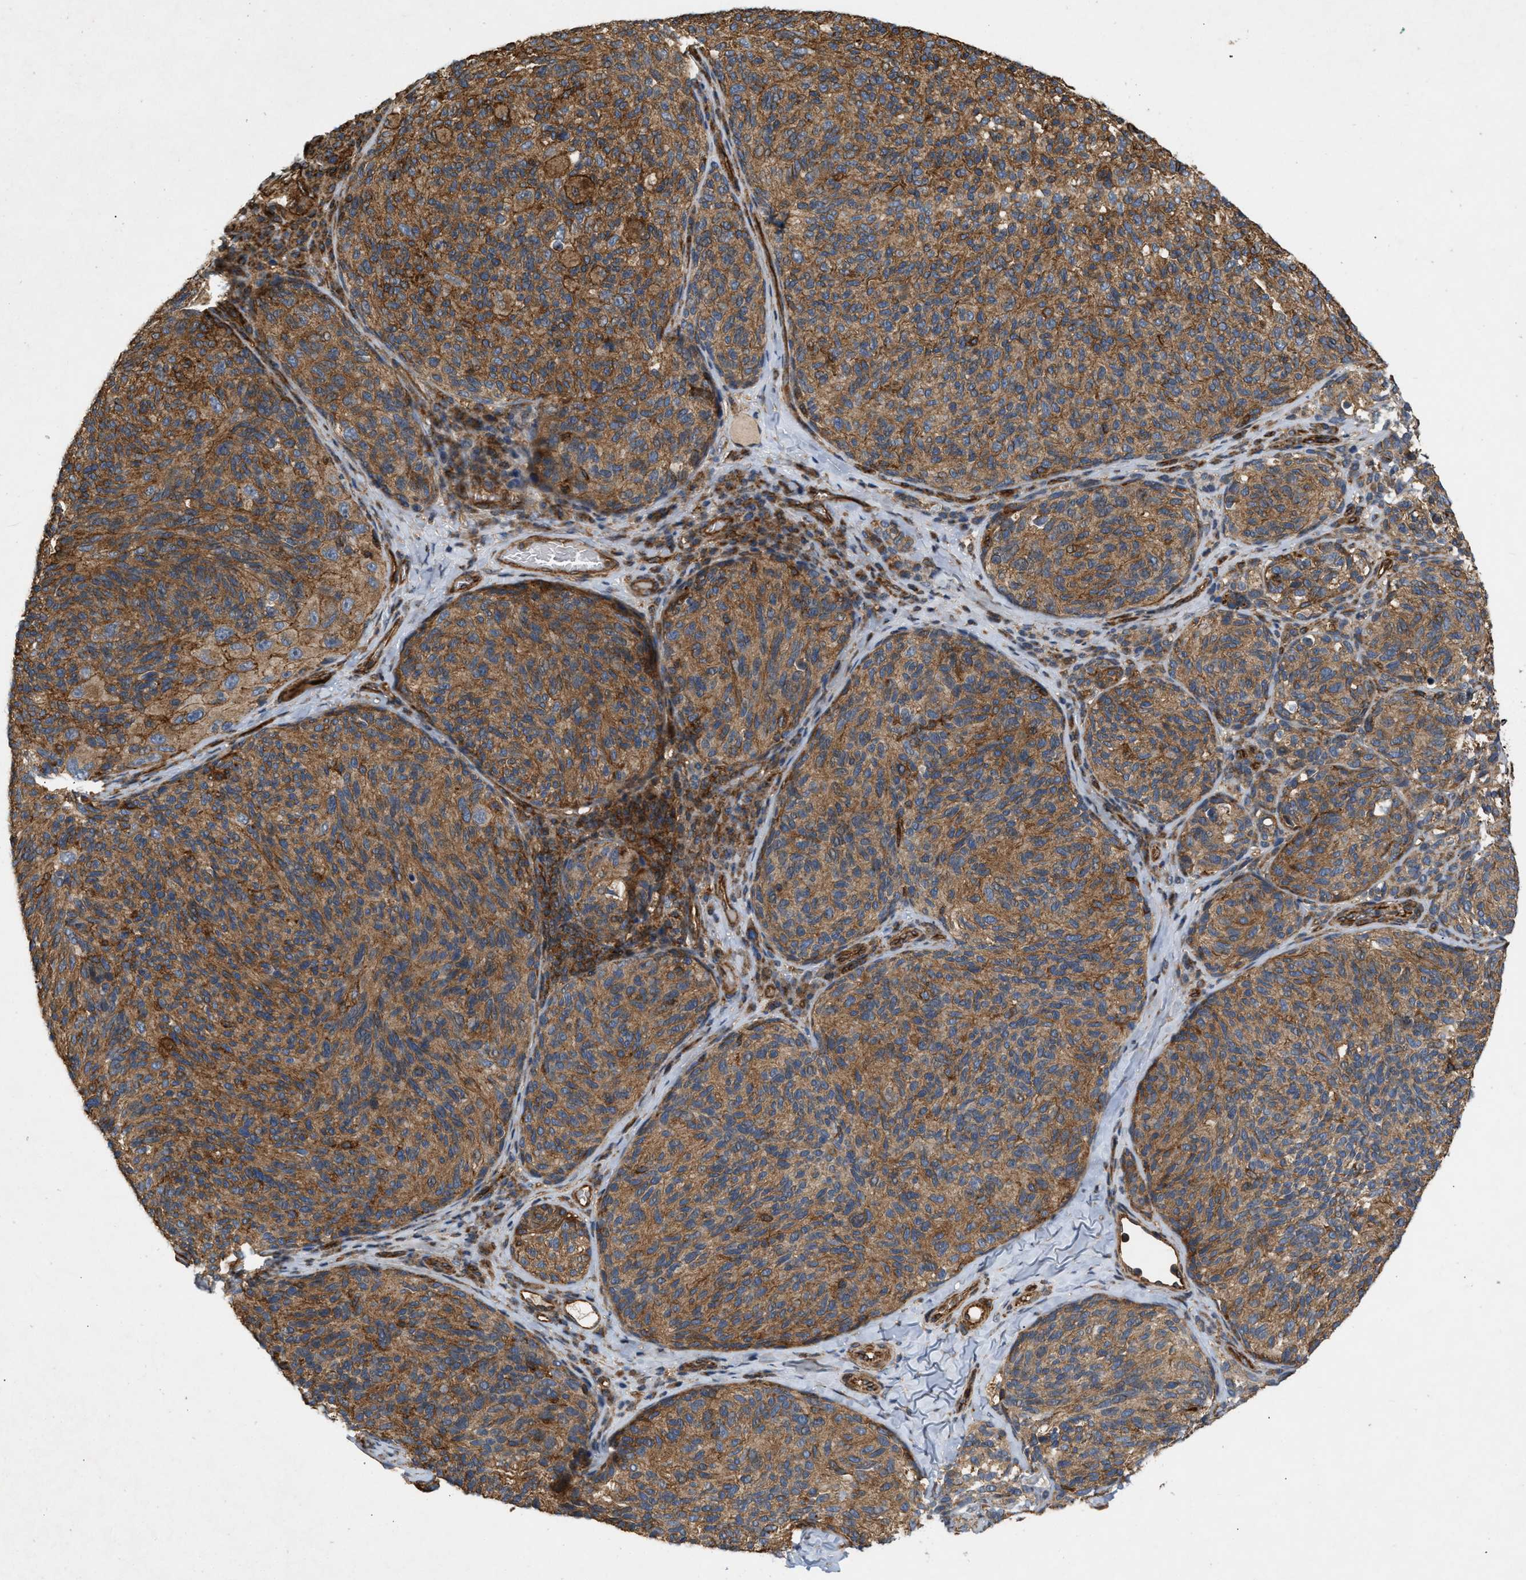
{"staining": {"intensity": "moderate", "quantity": ">75%", "location": "cytoplasmic/membranous"}, "tissue": "melanoma", "cell_type": "Tumor cells", "image_type": "cancer", "snomed": [{"axis": "morphology", "description": "Malignant melanoma, NOS"}, {"axis": "topography", "description": "Skin"}], "caption": "Immunohistochemistry (IHC) image of human malignant melanoma stained for a protein (brown), which exhibits medium levels of moderate cytoplasmic/membranous positivity in about >75% of tumor cells.", "gene": "GNB4", "patient": {"sex": "female", "age": 73}}